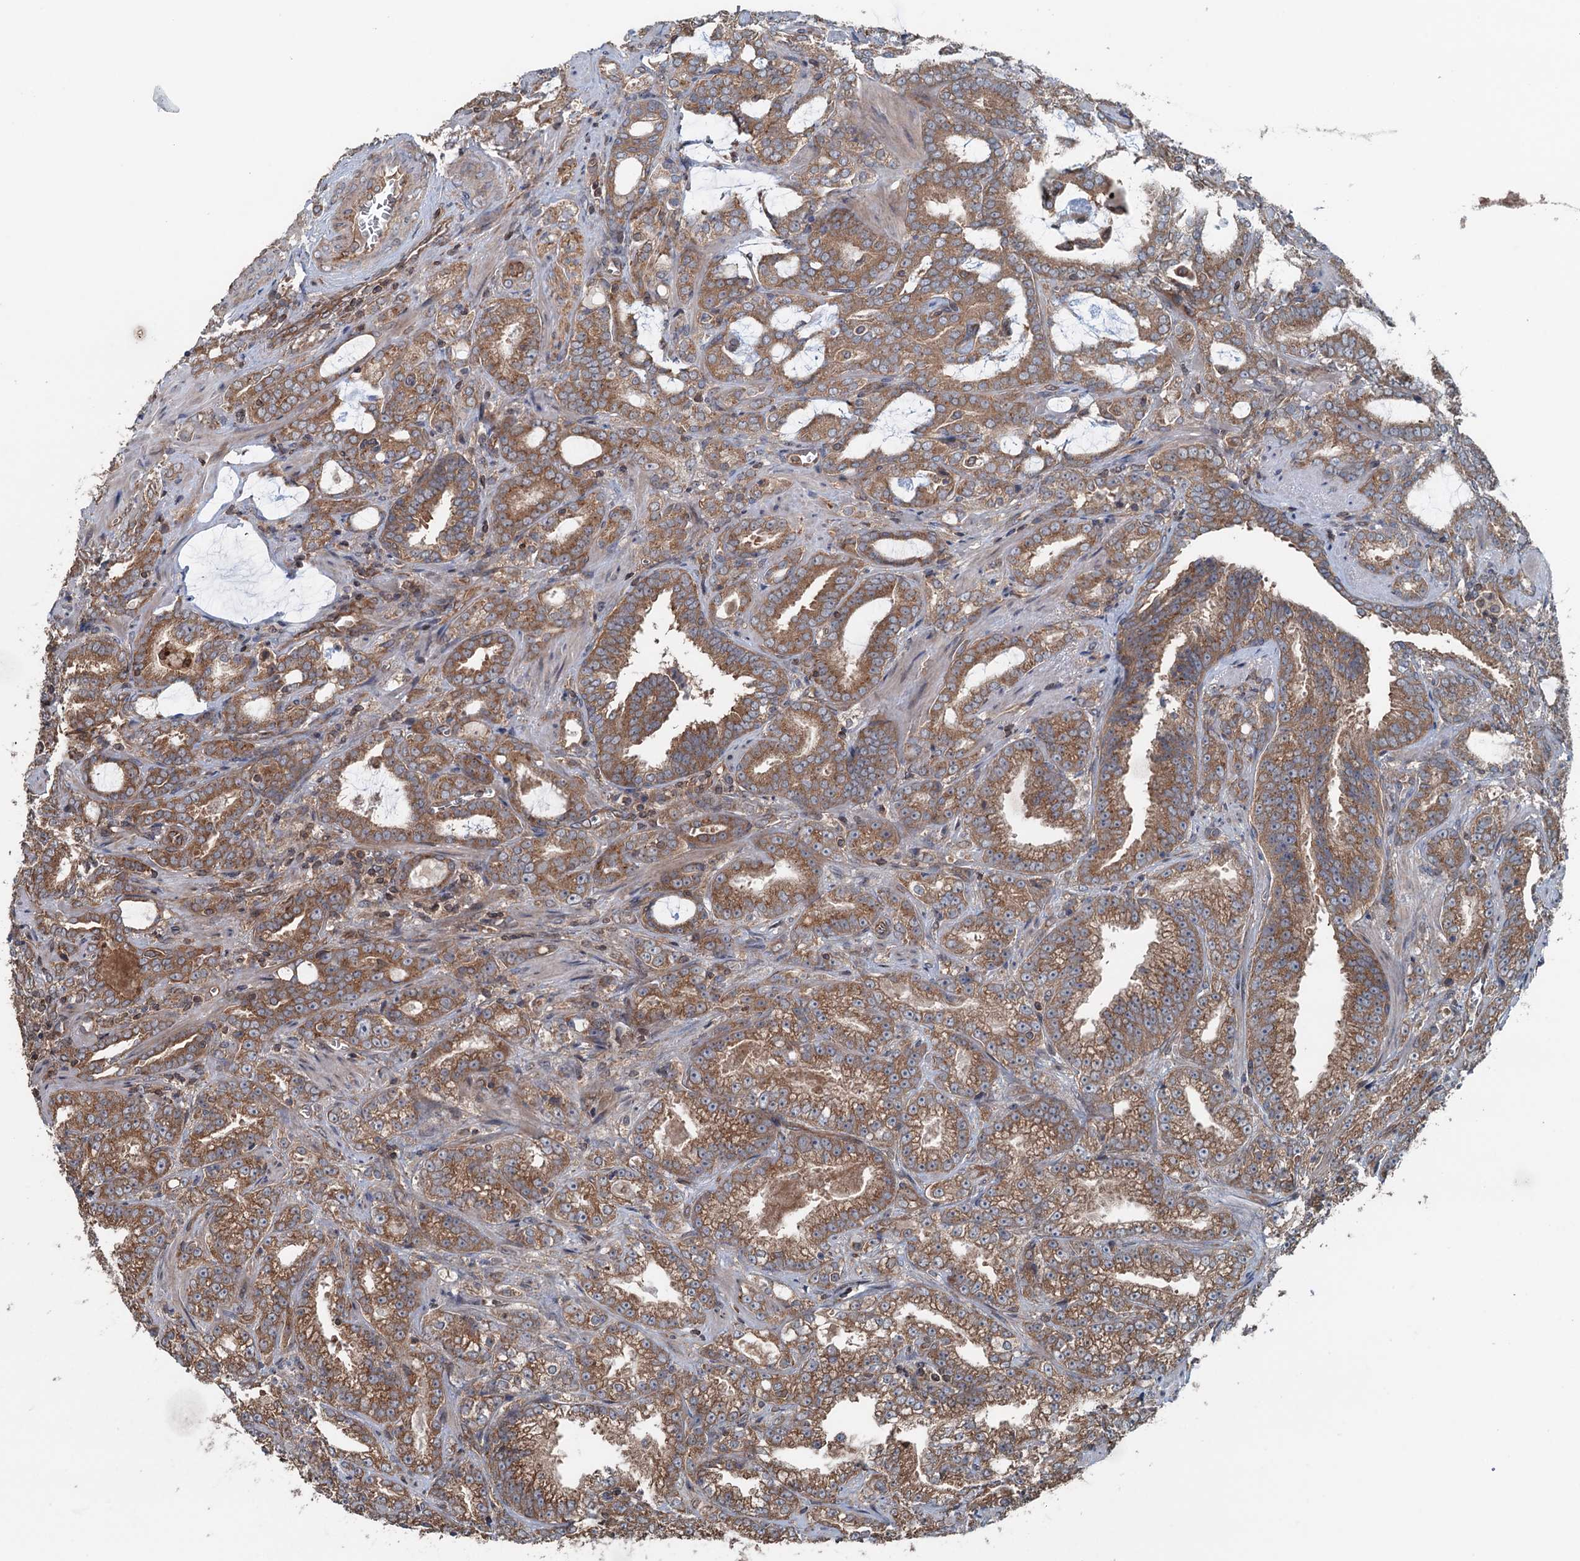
{"staining": {"intensity": "moderate", "quantity": ">75%", "location": "cytoplasmic/membranous"}, "tissue": "prostate cancer", "cell_type": "Tumor cells", "image_type": "cancer", "snomed": [{"axis": "morphology", "description": "Adenocarcinoma, High grade"}, {"axis": "topography", "description": "Prostate and seminal vesicle, NOS"}], "caption": "Protein positivity by IHC displays moderate cytoplasmic/membranous positivity in approximately >75% of tumor cells in prostate cancer (adenocarcinoma (high-grade)). (Brightfield microscopy of DAB IHC at high magnification).", "gene": "TRAPPC8", "patient": {"sex": "male", "age": 67}}